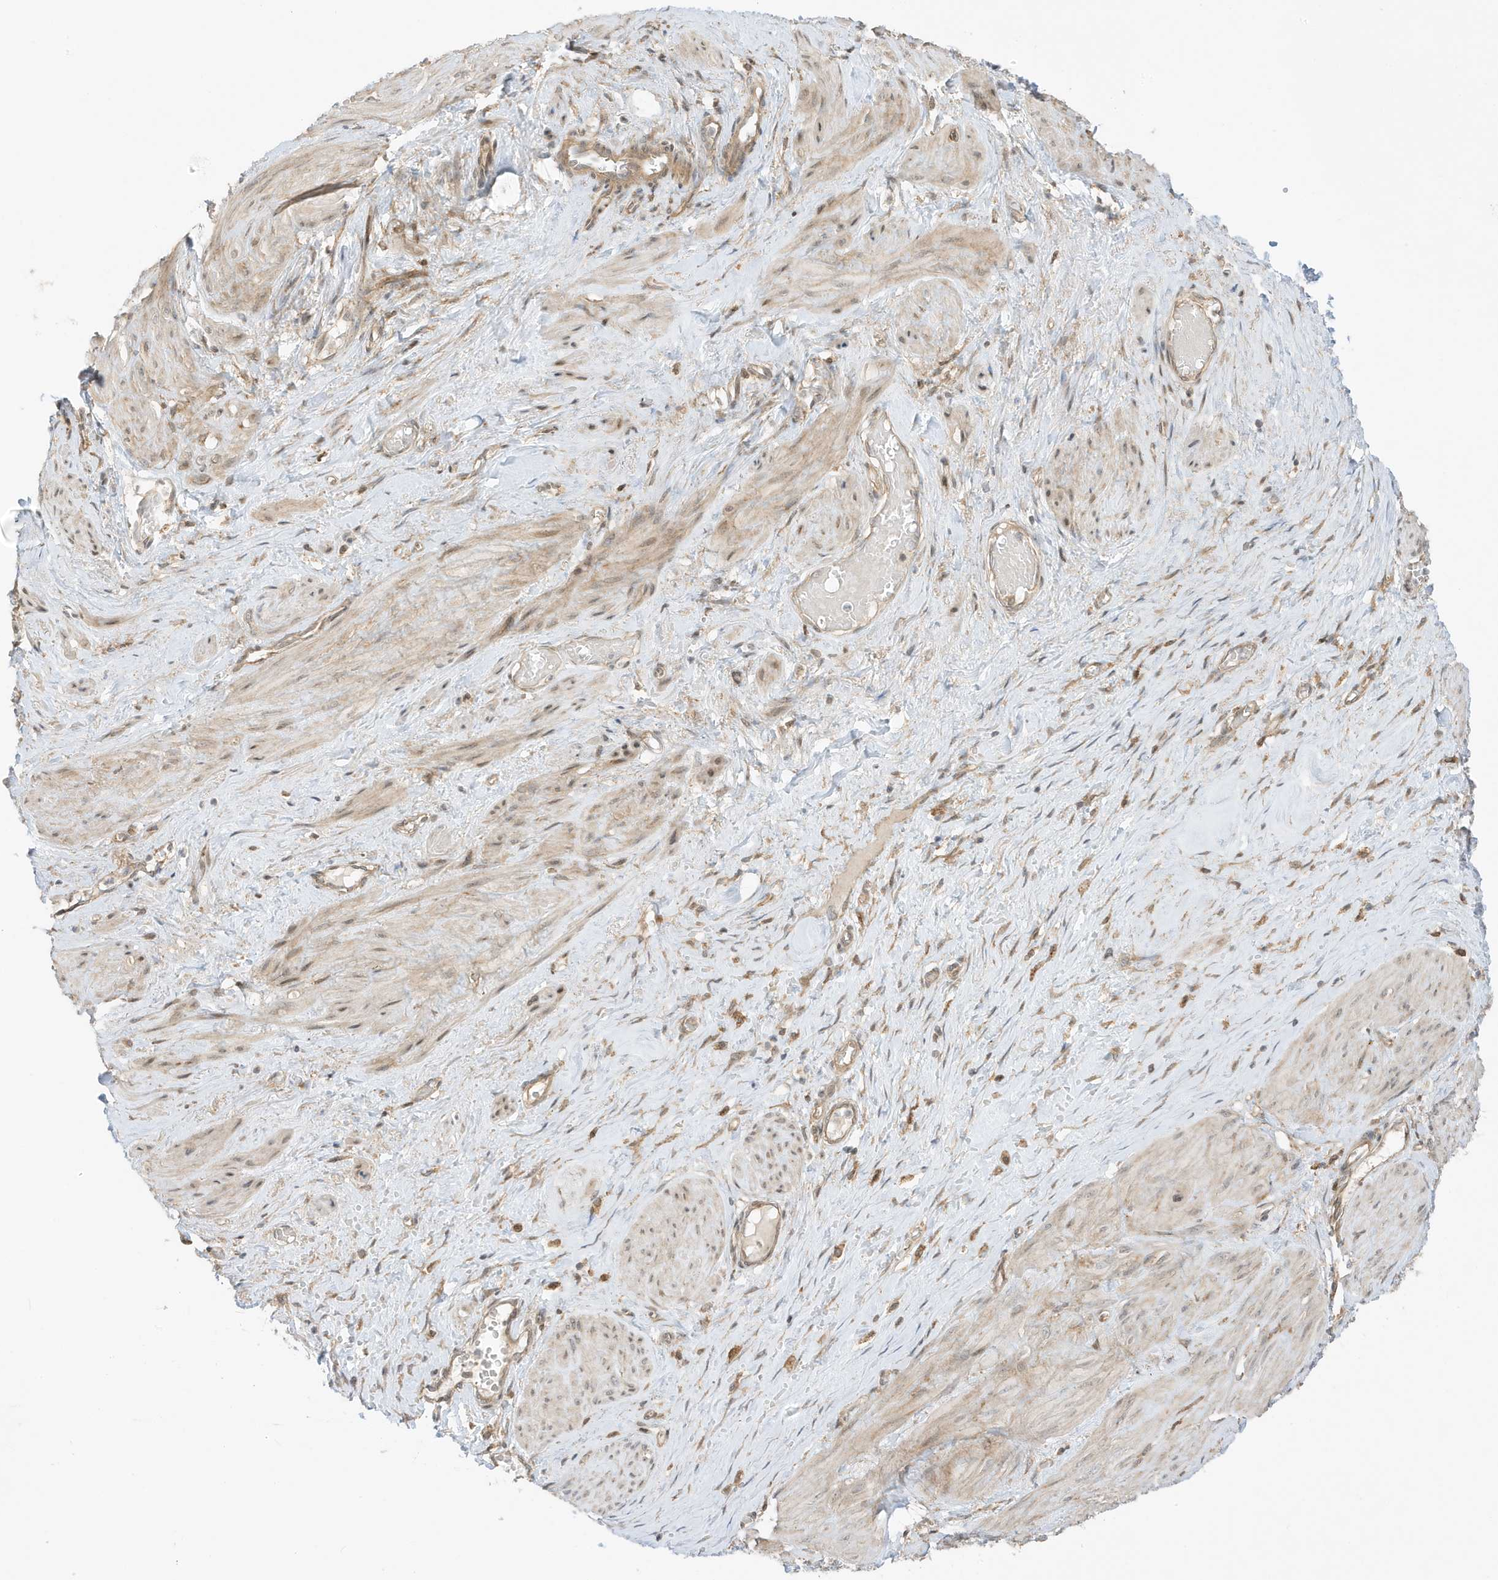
{"staining": {"intensity": "weak", "quantity": ">75%", "location": "cytoplasmic/membranous,nuclear"}, "tissue": "smooth muscle", "cell_type": "Smooth muscle cells", "image_type": "normal", "snomed": [{"axis": "morphology", "description": "Normal tissue, NOS"}, {"axis": "topography", "description": "Endometrium"}], "caption": "A histopathology image showing weak cytoplasmic/membranous,nuclear expression in about >75% of smooth muscle cells in unremarkable smooth muscle, as visualized by brown immunohistochemical staining.", "gene": "SCARF2", "patient": {"sex": "female", "age": 33}}